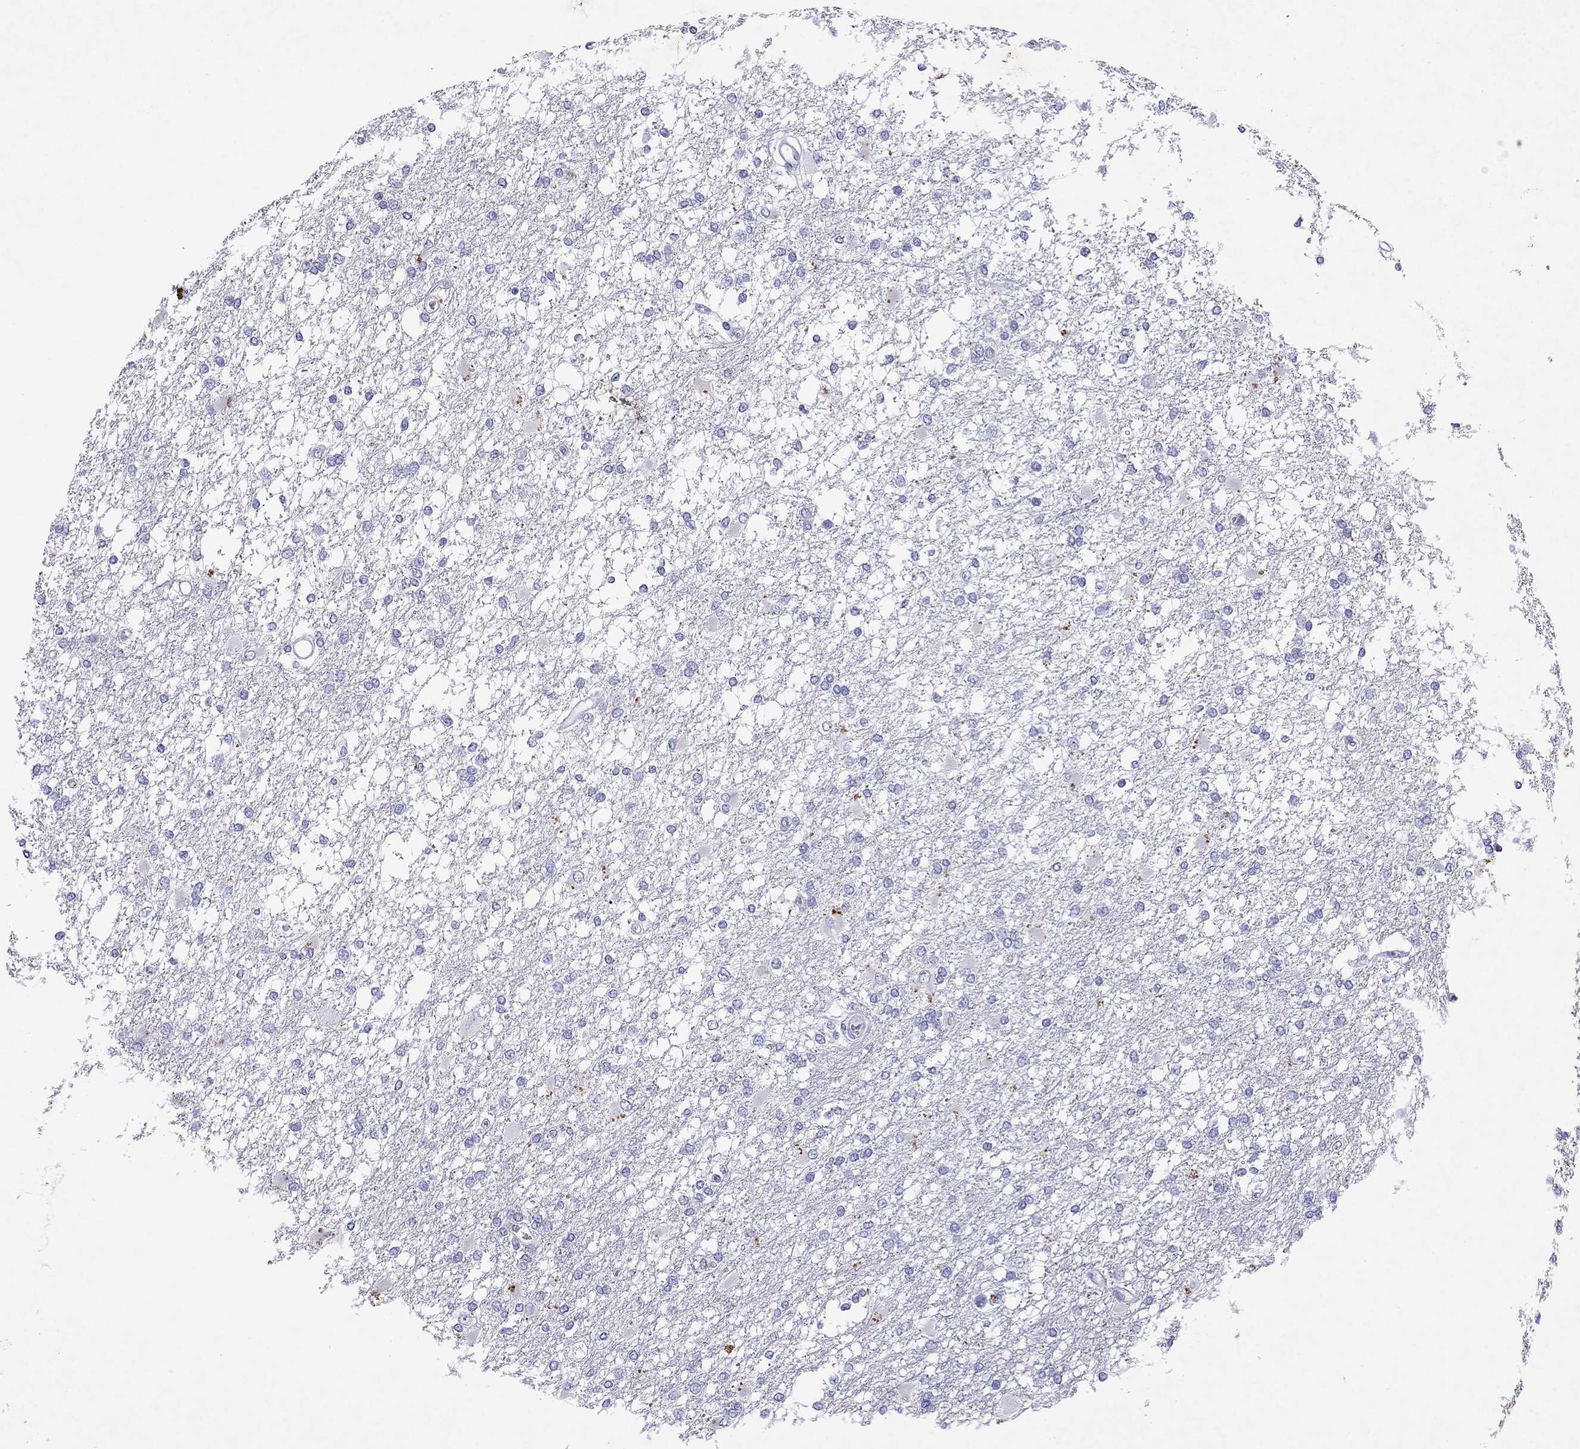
{"staining": {"intensity": "negative", "quantity": "none", "location": "none"}, "tissue": "glioma", "cell_type": "Tumor cells", "image_type": "cancer", "snomed": [{"axis": "morphology", "description": "Glioma, malignant, High grade"}, {"axis": "topography", "description": "Cerebral cortex"}], "caption": "A photomicrograph of high-grade glioma (malignant) stained for a protein reveals no brown staining in tumor cells.", "gene": "ARMC12", "patient": {"sex": "male", "age": 79}}